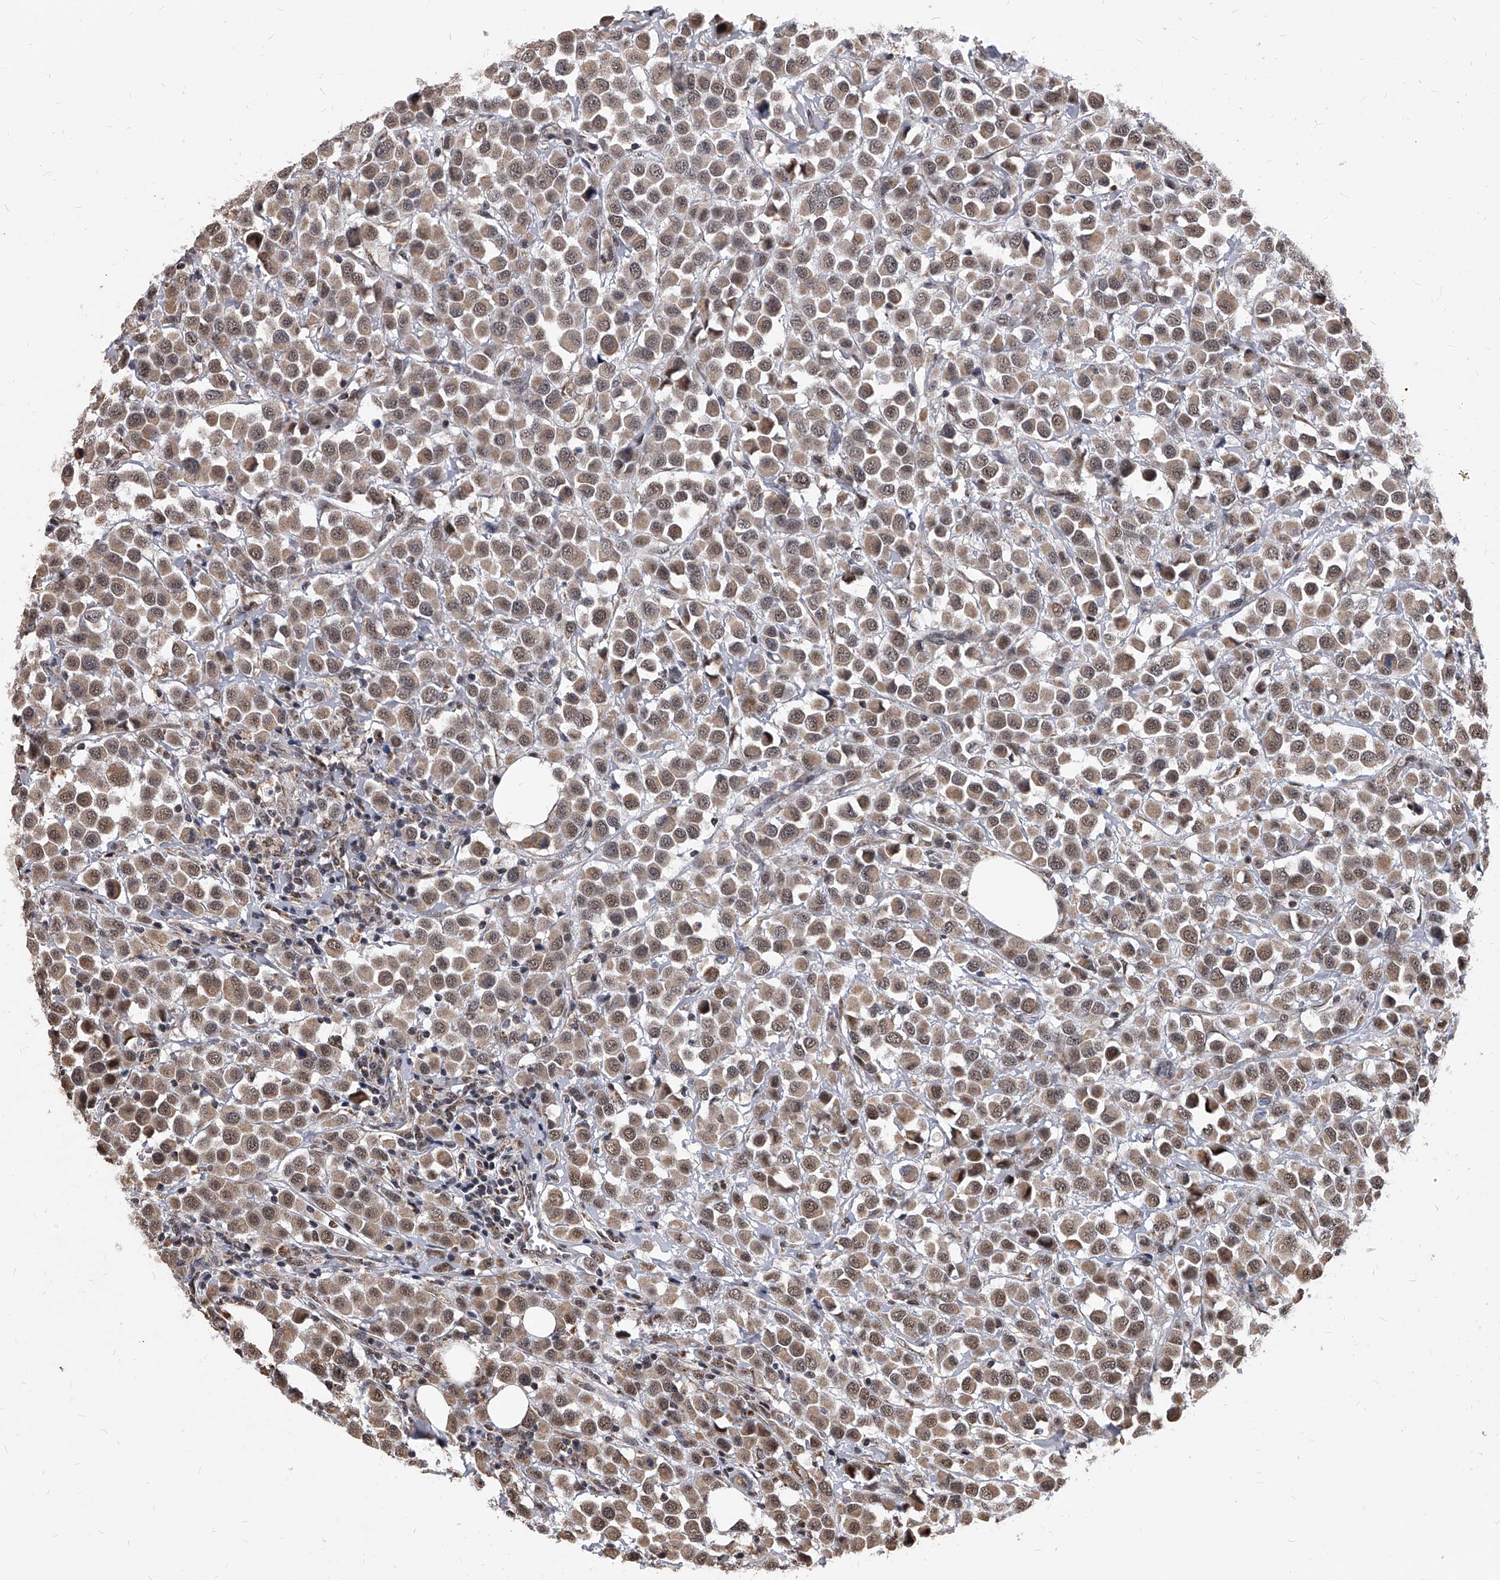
{"staining": {"intensity": "weak", "quantity": ">75%", "location": "cytoplasmic/membranous,nuclear"}, "tissue": "breast cancer", "cell_type": "Tumor cells", "image_type": "cancer", "snomed": [{"axis": "morphology", "description": "Duct carcinoma"}, {"axis": "topography", "description": "Breast"}], "caption": "The photomicrograph shows staining of invasive ductal carcinoma (breast), revealing weak cytoplasmic/membranous and nuclear protein expression (brown color) within tumor cells. Immunohistochemistry stains the protein in brown and the nuclei are stained blue.", "gene": "DUSP22", "patient": {"sex": "female", "age": 61}}